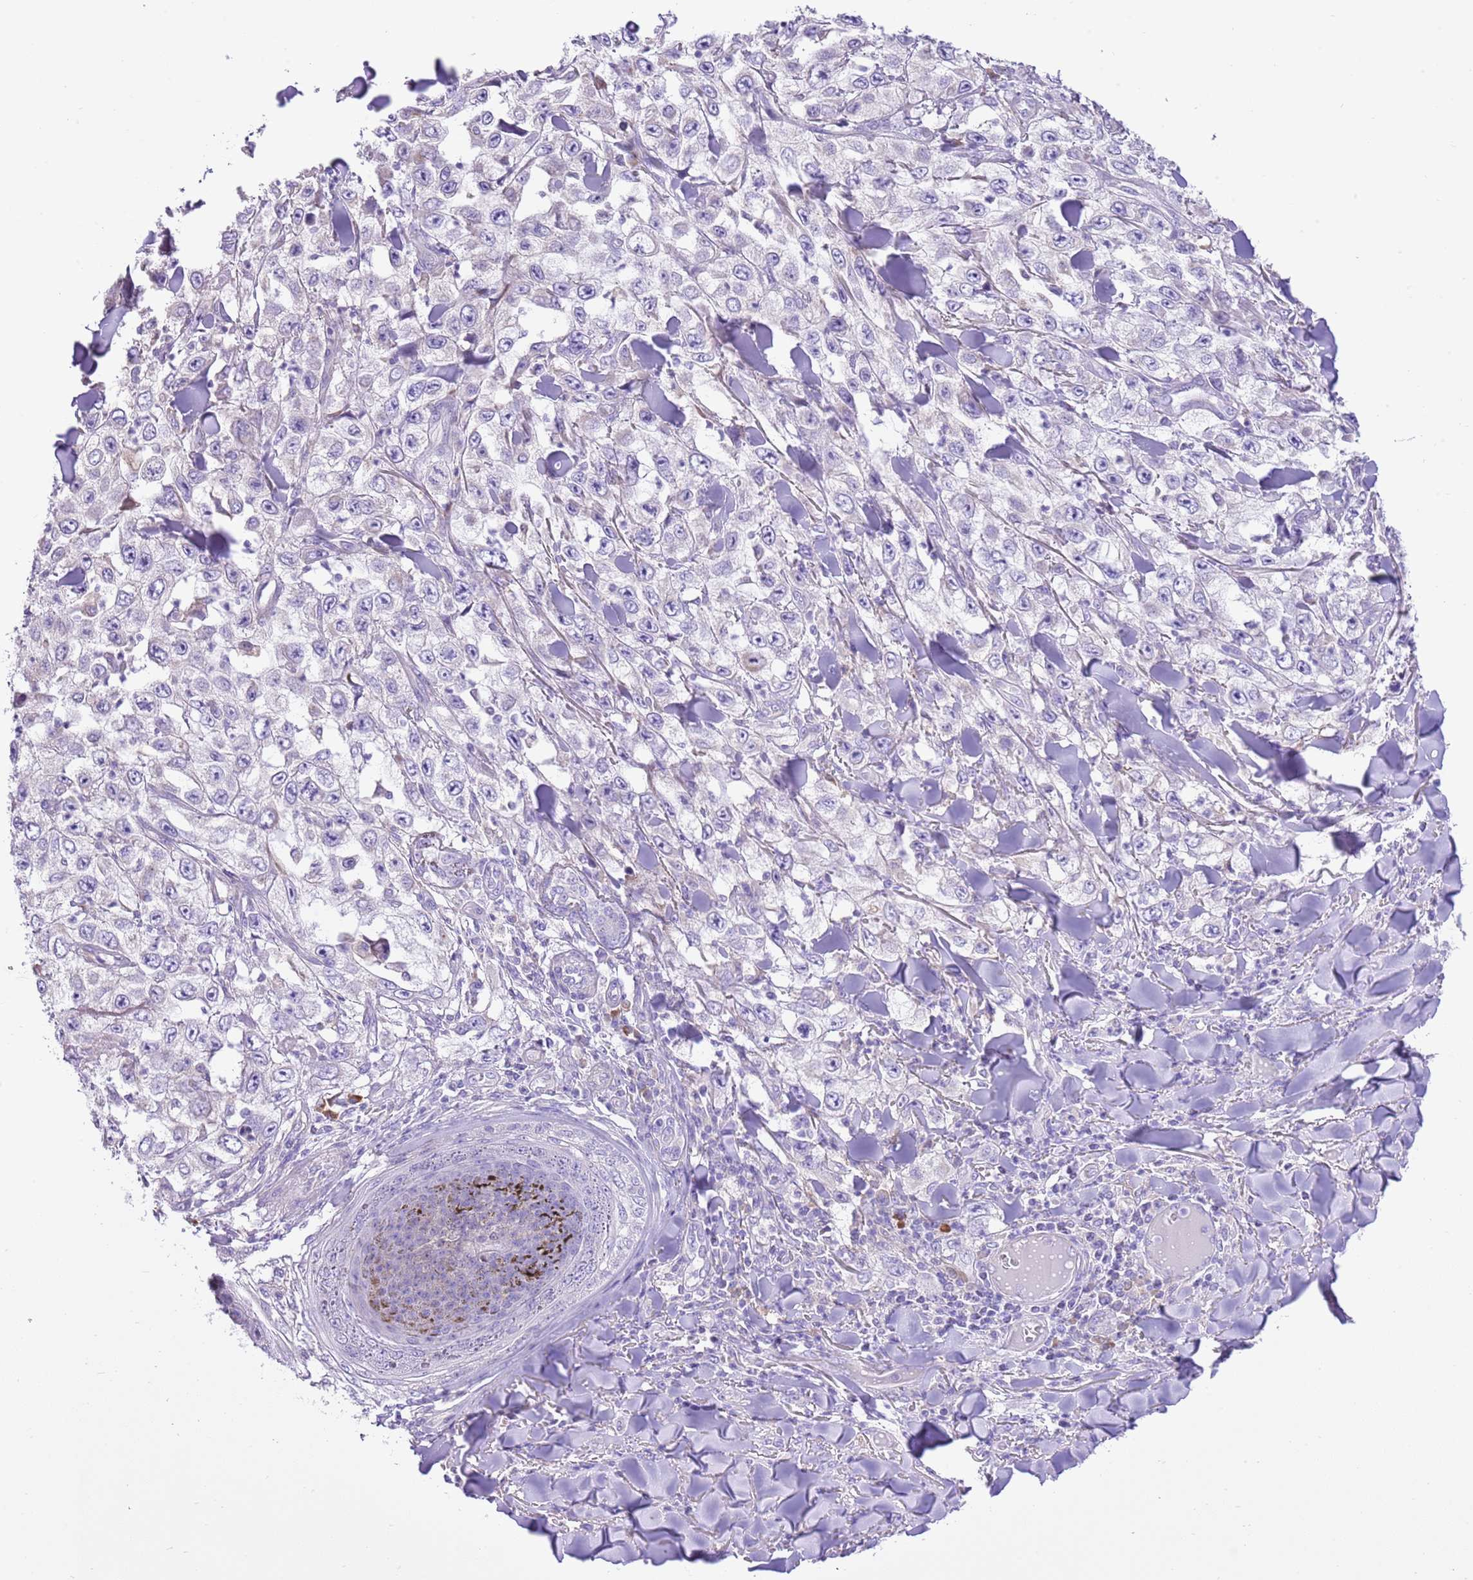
{"staining": {"intensity": "negative", "quantity": "none", "location": "none"}, "tissue": "skin cancer", "cell_type": "Tumor cells", "image_type": "cancer", "snomed": [{"axis": "morphology", "description": "Squamous cell carcinoma, NOS"}, {"axis": "topography", "description": "Skin"}], "caption": "Tumor cells are negative for brown protein staining in skin squamous cell carcinoma.", "gene": "AAR2", "patient": {"sex": "male", "age": 82}}